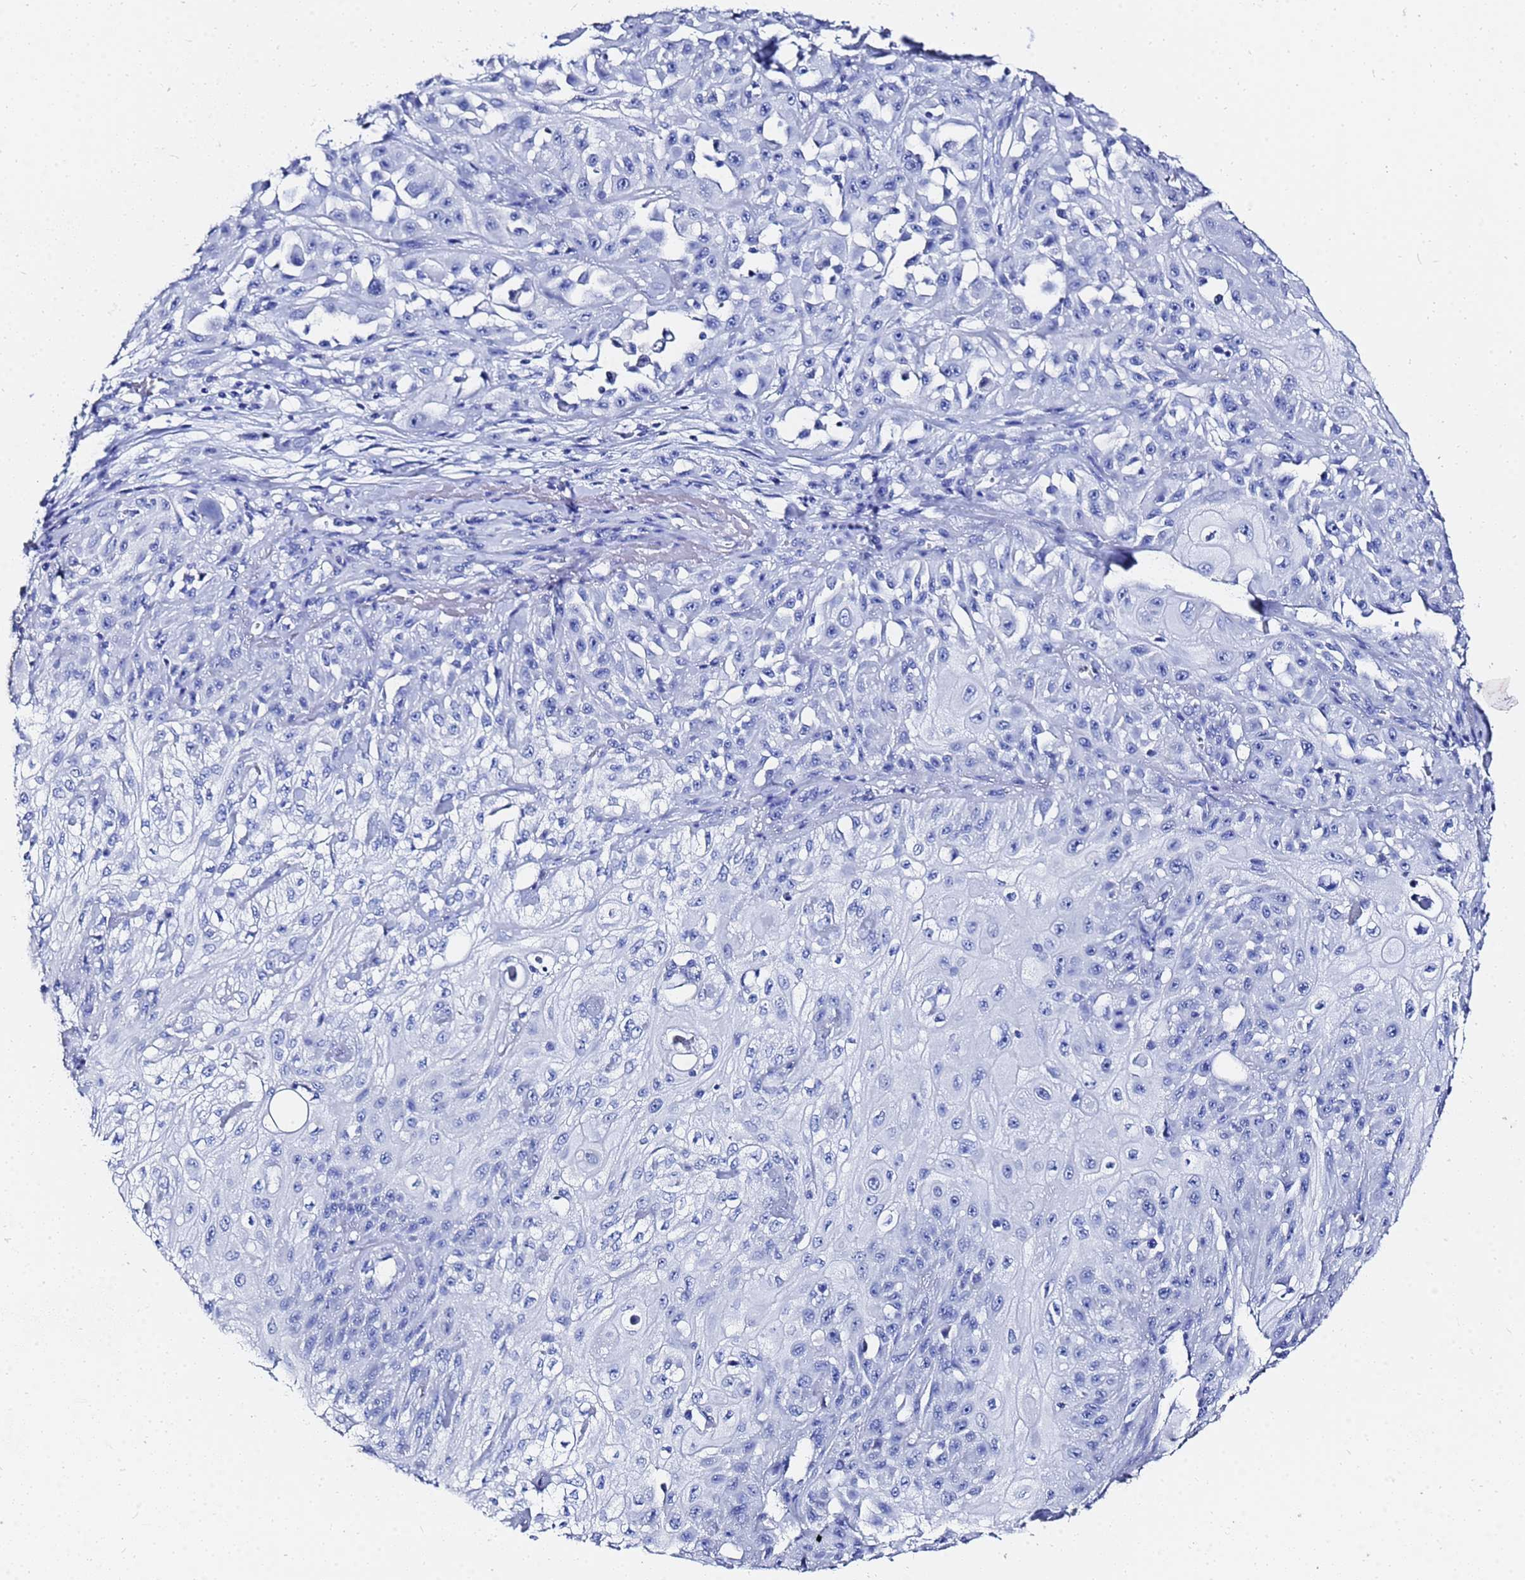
{"staining": {"intensity": "negative", "quantity": "none", "location": "none"}, "tissue": "skin cancer", "cell_type": "Tumor cells", "image_type": "cancer", "snomed": [{"axis": "morphology", "description": "Squamous cell carcinoma, NOS"}, {"axis": "morphology", "description": "Squamous cell carcinoma, metastatic, NOS"}, {"axis": "topography", "description": "Skin"}, {"axis": "topography", "description": "Lymph node"}], "caption": "Immunohistochemistry micrograph of neoplastic tissue: human squamous cell carcinoma (skin) stained with DAB (3,3'-diaminobenzidine) displays no significant protein positivity in tumor cells.", "gene": "GGT1", "patient": {"sex": "male", "age": 75}}